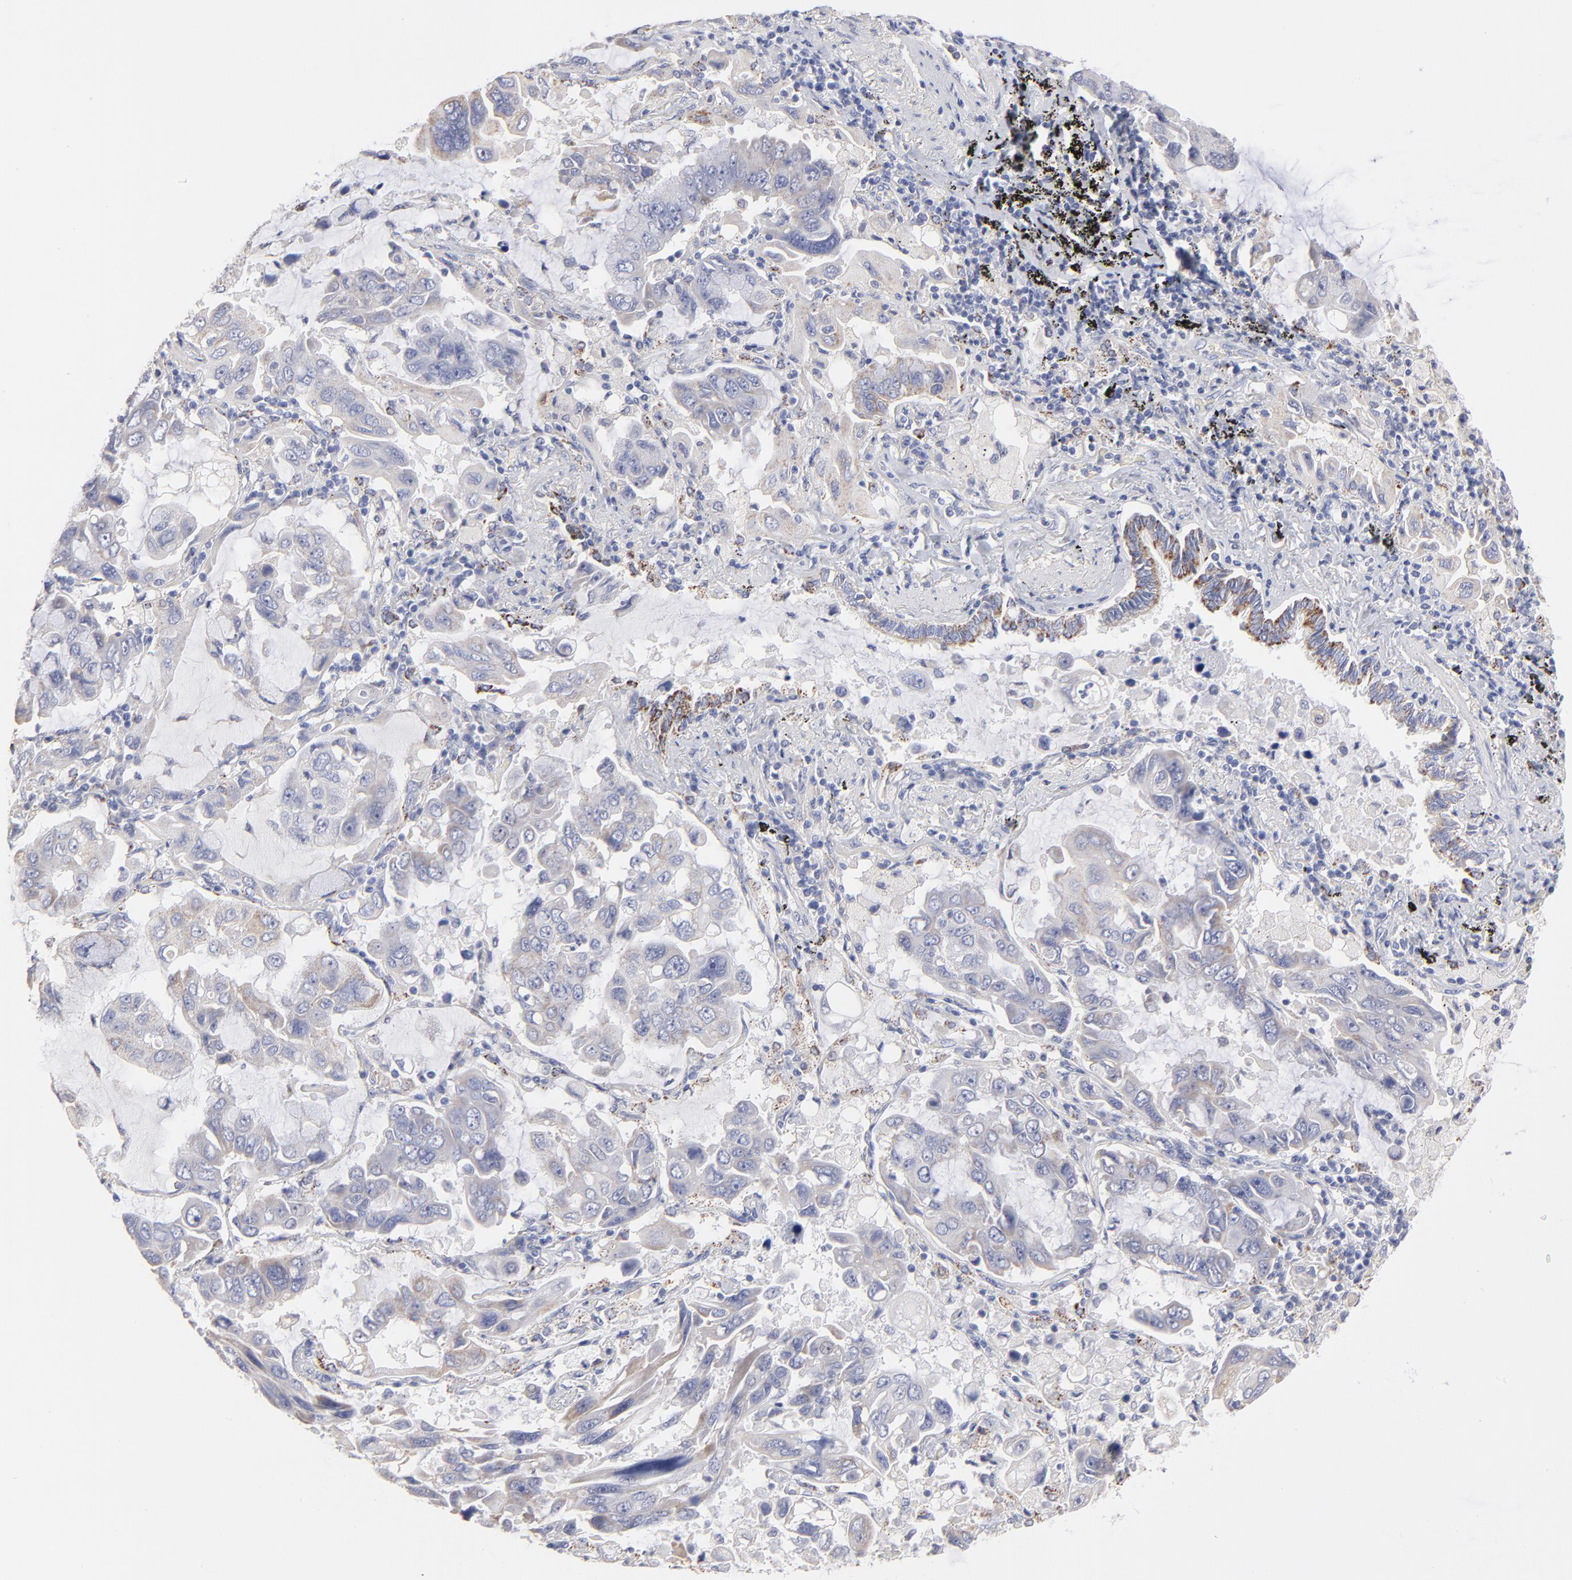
{"staining": {"intensity": "weak", "quantity": ">75%", "location": "cytoplasmic/membranous"}, "tissue": "lung cancer", "cell_type": "Tumor cells", "image_type": "cancer", "snomed": [{"axis": "morphology", "description": "Adenocarcinoma, NOS"}, {"axis": "topography", "description": "Lung"}], "caption": "This photomicrograph exhibits IHC staining of lung adenocarcinoma, with low weak cytoplasmic/membranous expression in approximately >75% of tumor cells.", "gene": "TST", "patient": {"sex": "male", "age": 64}}